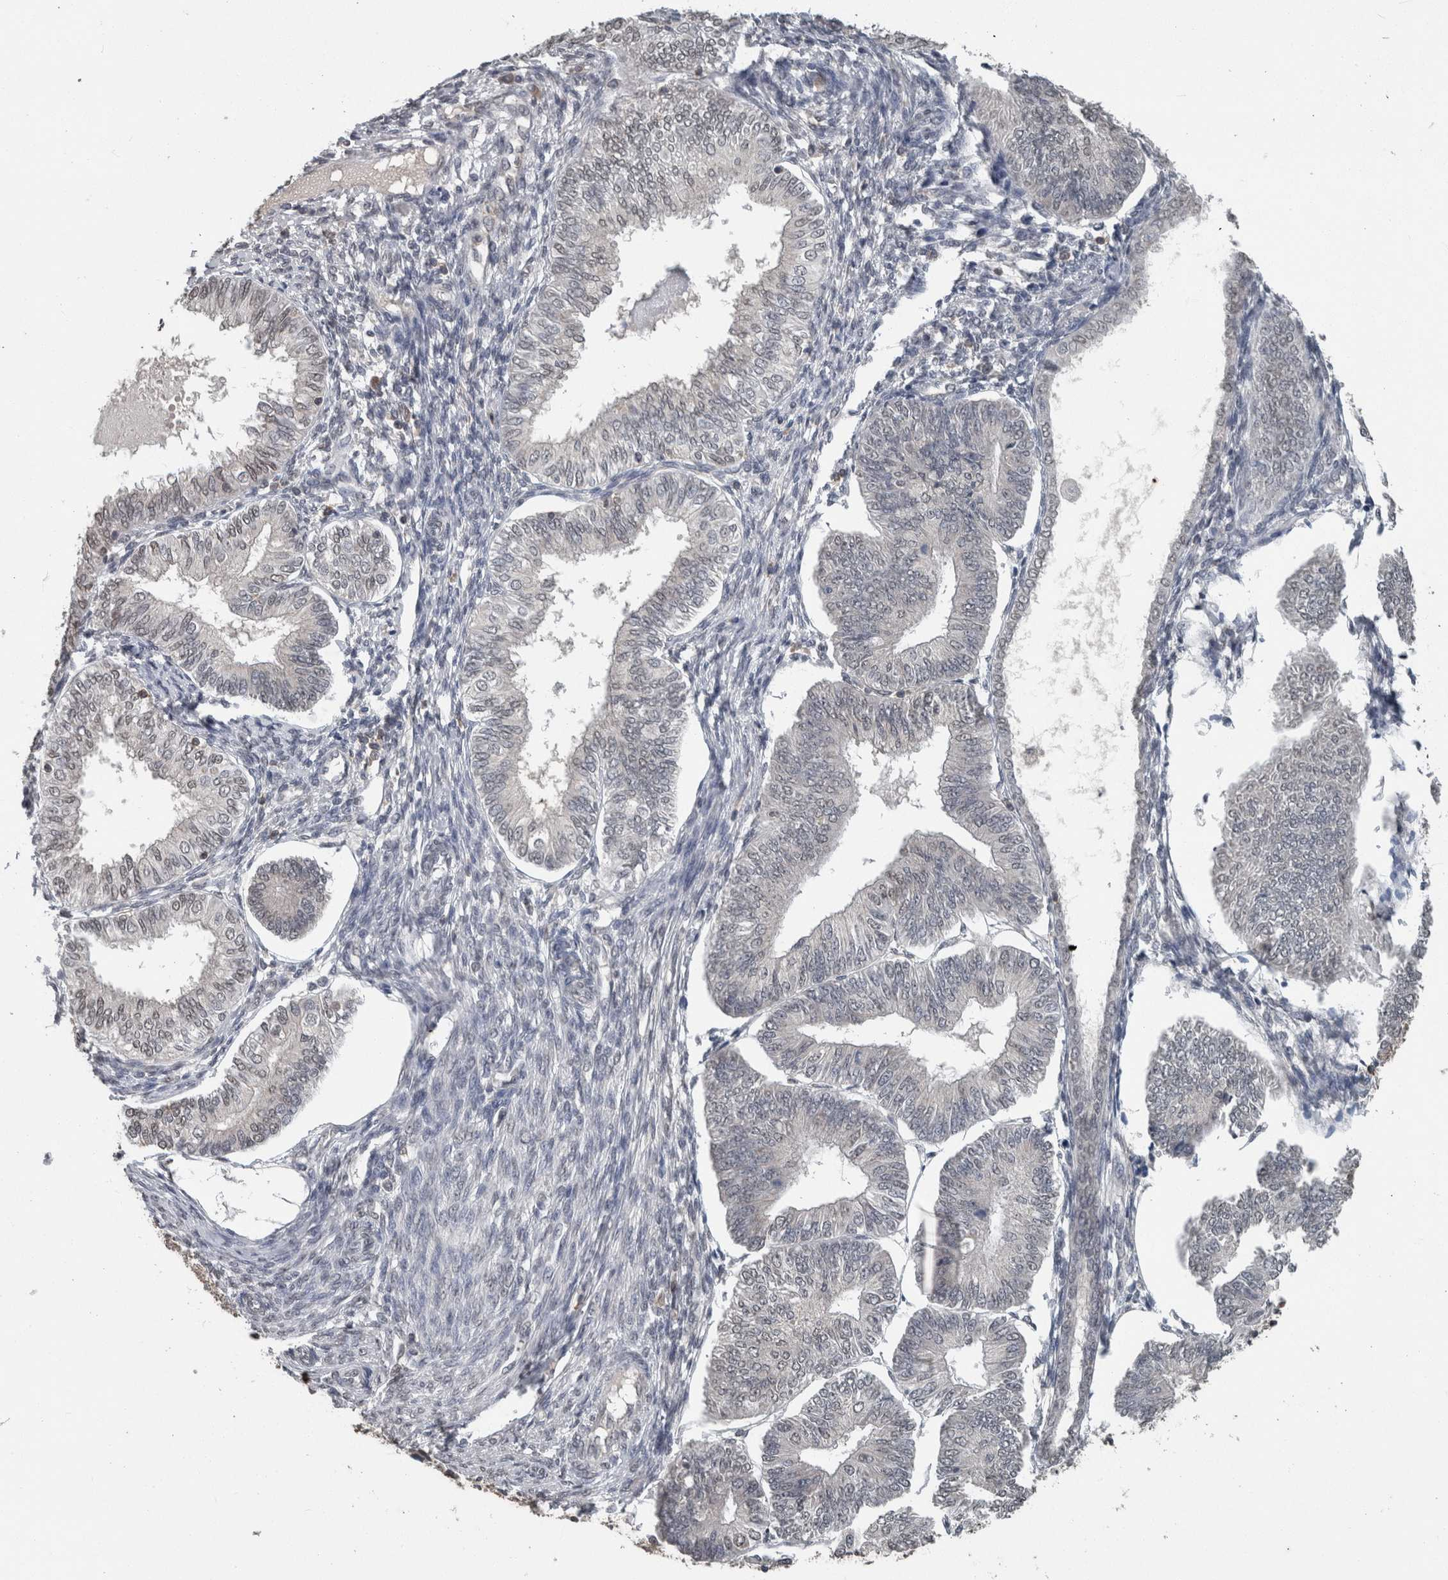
{"staining": {"intensity": "negative", "quantity": "none", "location": "none"}, "tissue": "endometrial cancer", "cell_type": "Tumor cells", "image_type": "cancer", "snomed": [{"axis": "morphology", "description": "Adenocarcinoma, NOS"}, {"axis": "topography", "description": "Endometrium"}], "caption": "Endometrial adenocarcinoma stained for a protein using immunohistochemistry (IHC) demonstrates no expression tumor cells.", "gene": "MAFF", "patient": {"sex": "female", "age": 58}}